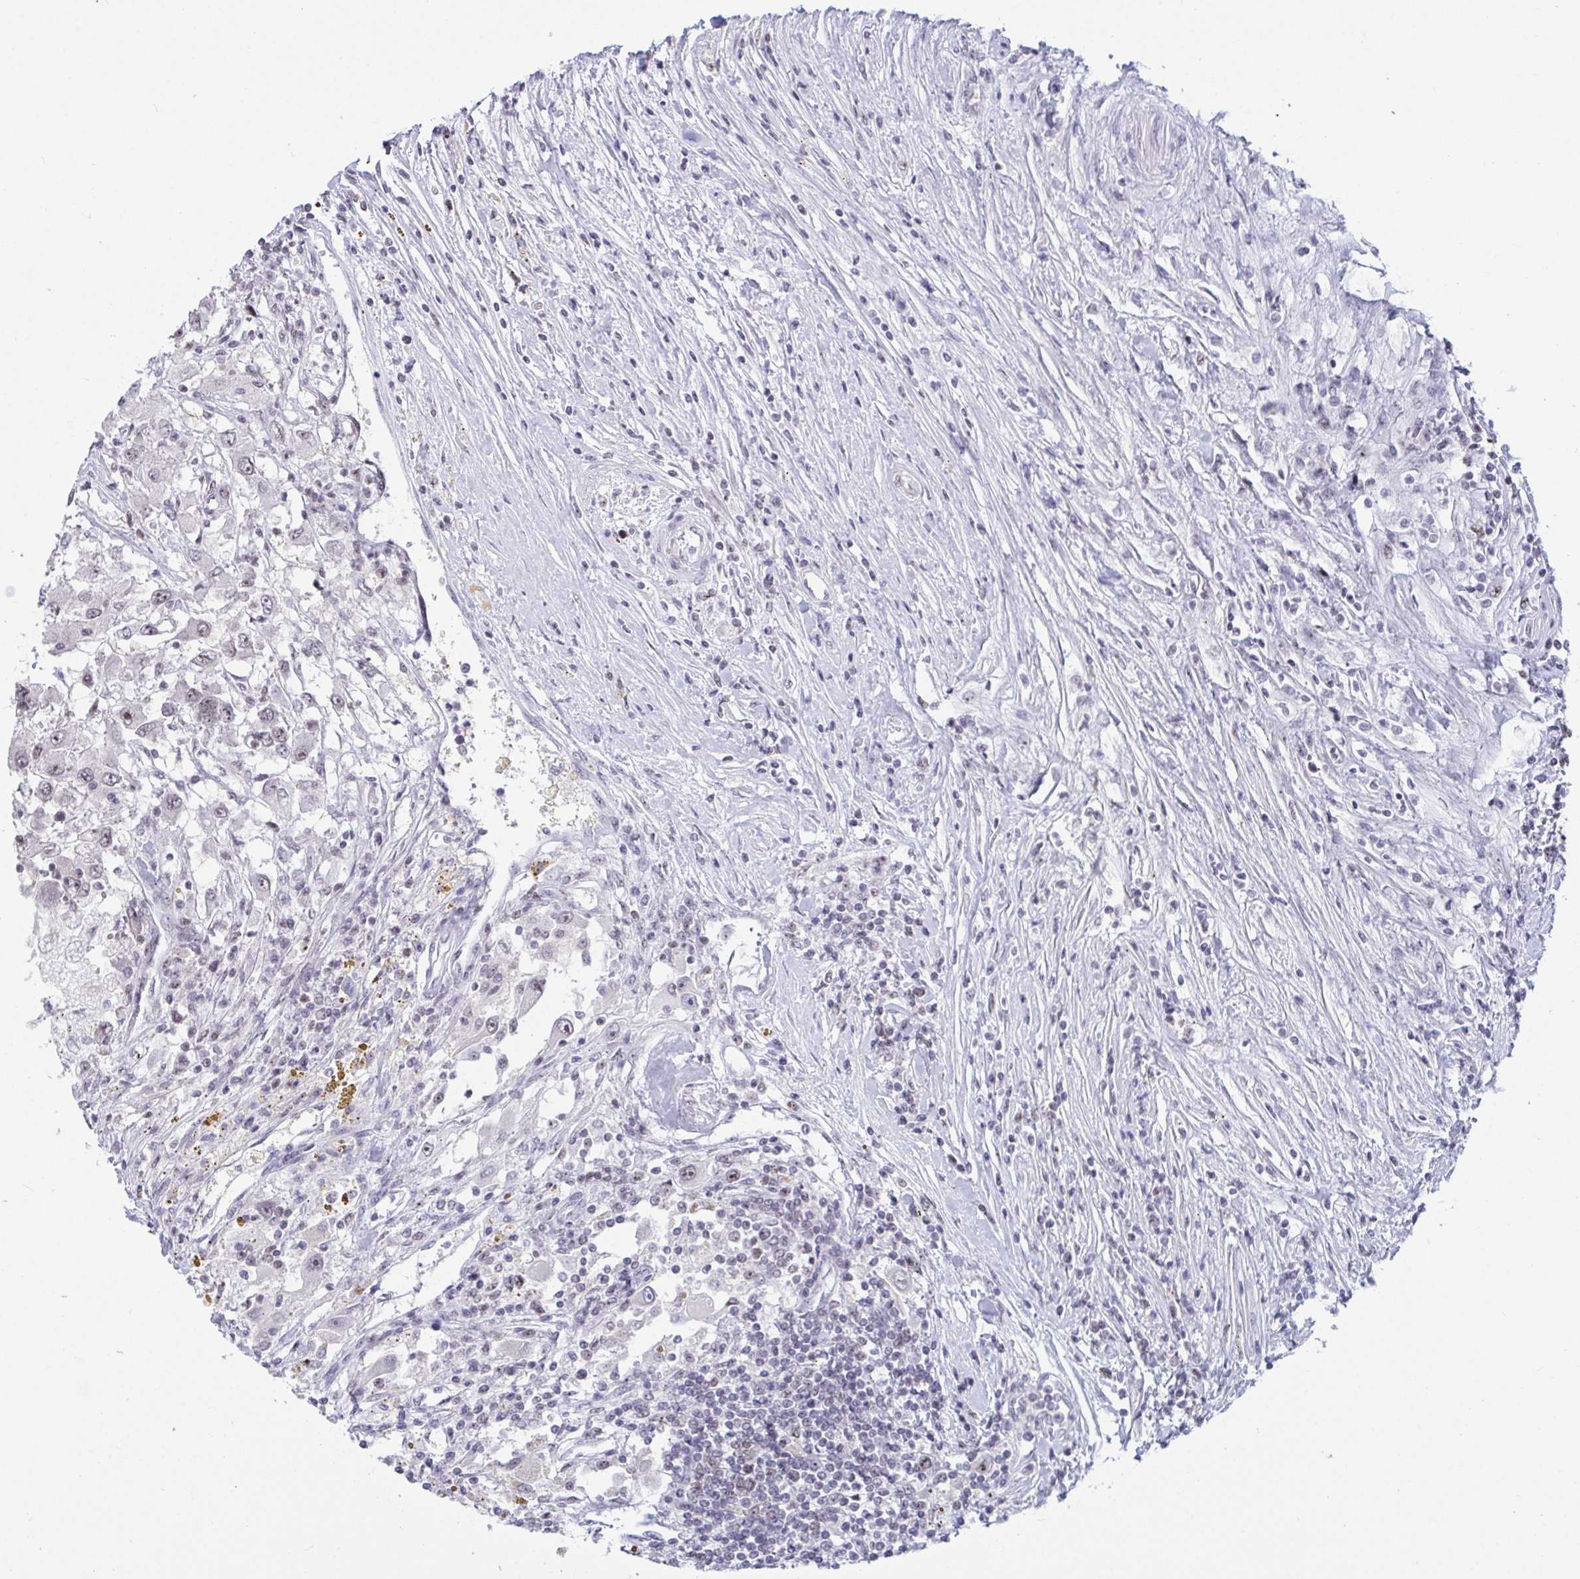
{"staining": {"intensity": "negative", "quantity": "none", "location": "none"}, "tissue": "renal cancer", "cell_type": "Tumor cells", "image_type": "cancer", "snomed": [{"axis": "morphology", "description": "Adenocarcinoma, NOS"}, {"axis": "topography", "description": "Kidney"}], "caption": "An image of renal adenocarcinoma stained for a protein displays no brown staining in tumor cells.", "gene": "SUPT16H", "patient": {"sex": "female", "age": 67}}